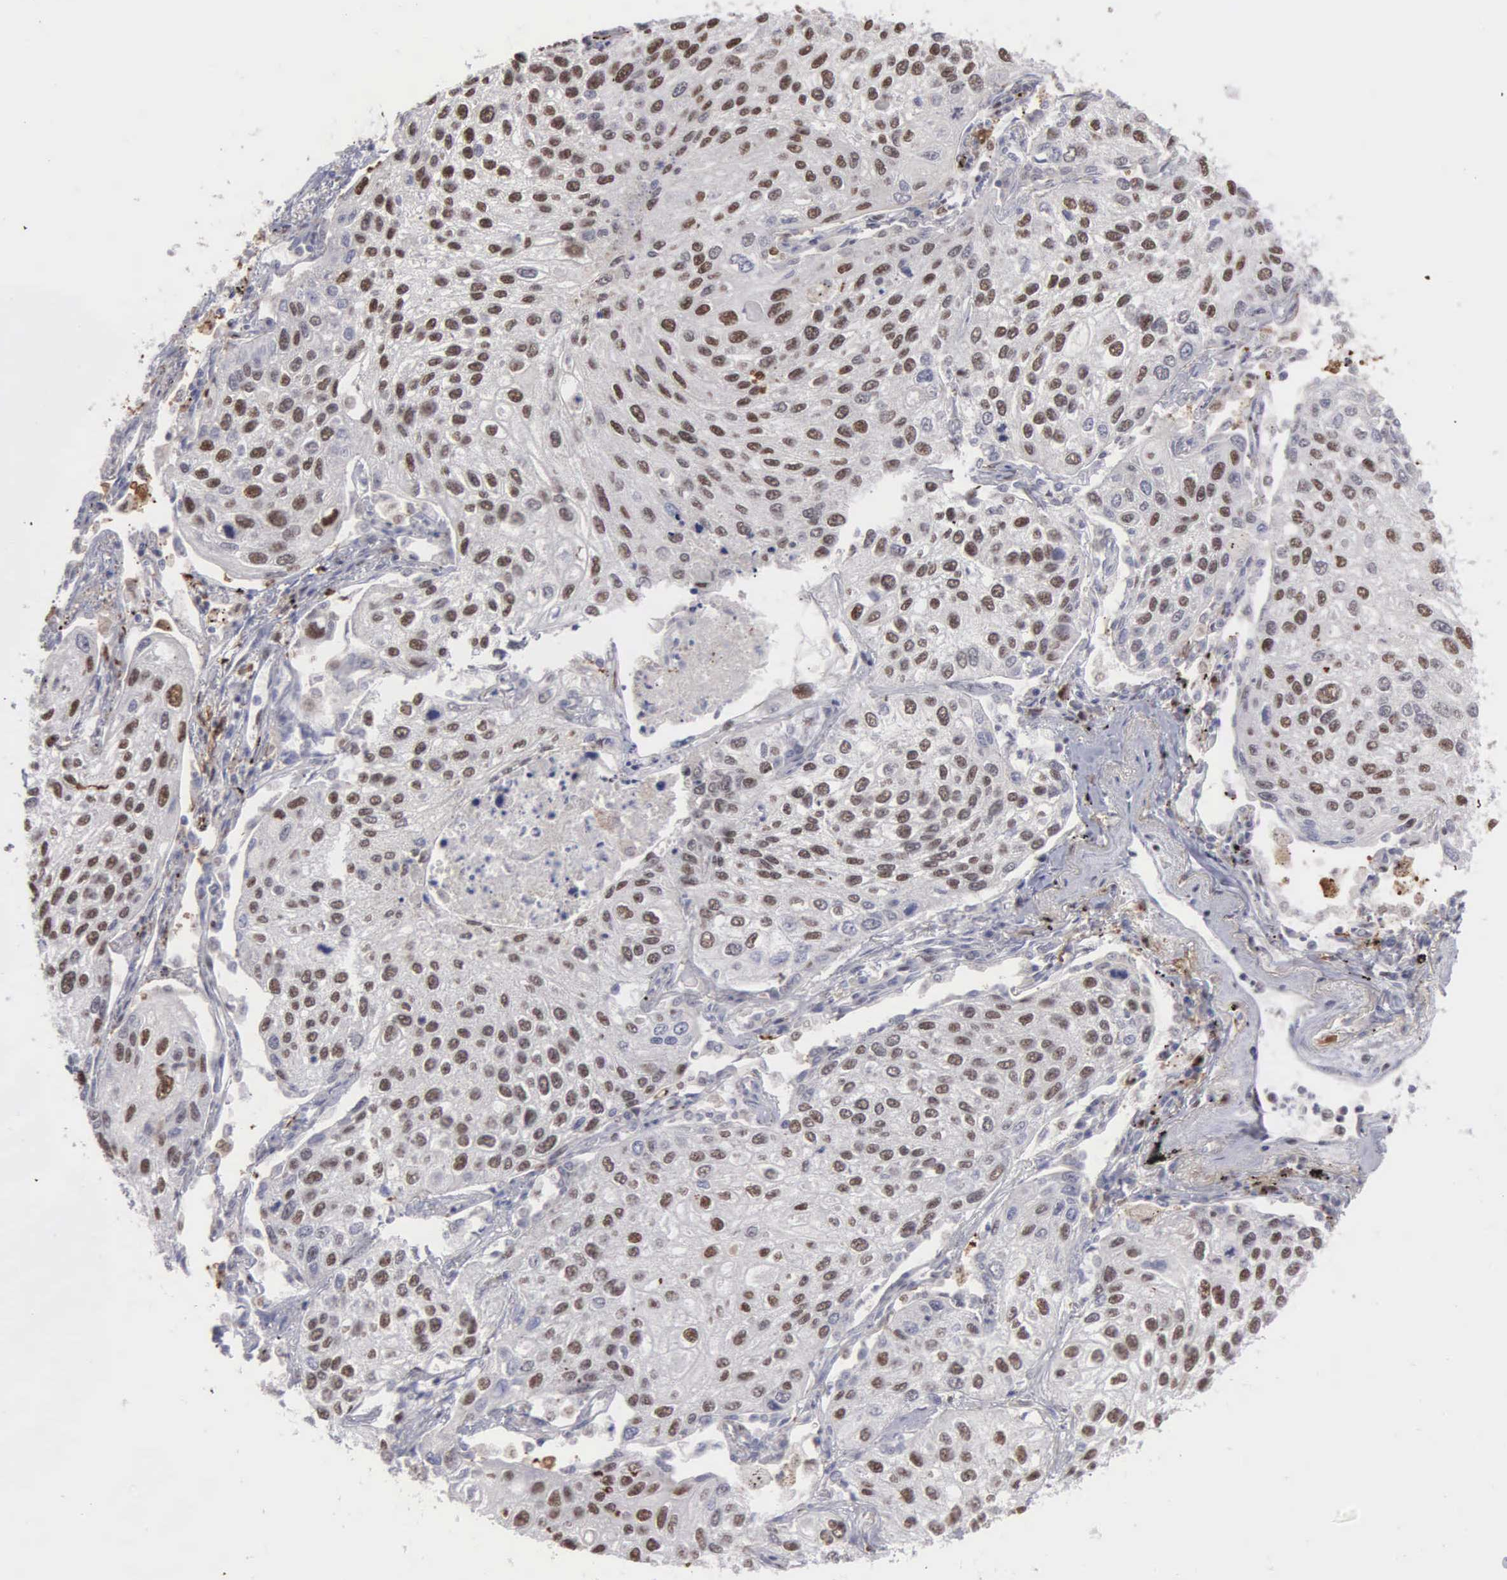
{"staining": {"intensity": "moderate", "quantity": ">75%", "location": "nuclear"}, "tissue": "lung cancer", "cell_type": "Tumor cells", "image_type": "cancer", "snomed": [{"axis": "morphology", "description": "Squamous cell carcinoma, NOS"}, {"axis": "topography", "description": "Lung"}], "caption": "The image displays immunohistochemical staining of squamous cell carcinoma (lung). There is moderate nuclear positivity is appreciated in about >75% of tumor cells.", "gene": "KIAA0586", "patient": {"sex": "male", "age": 75}}